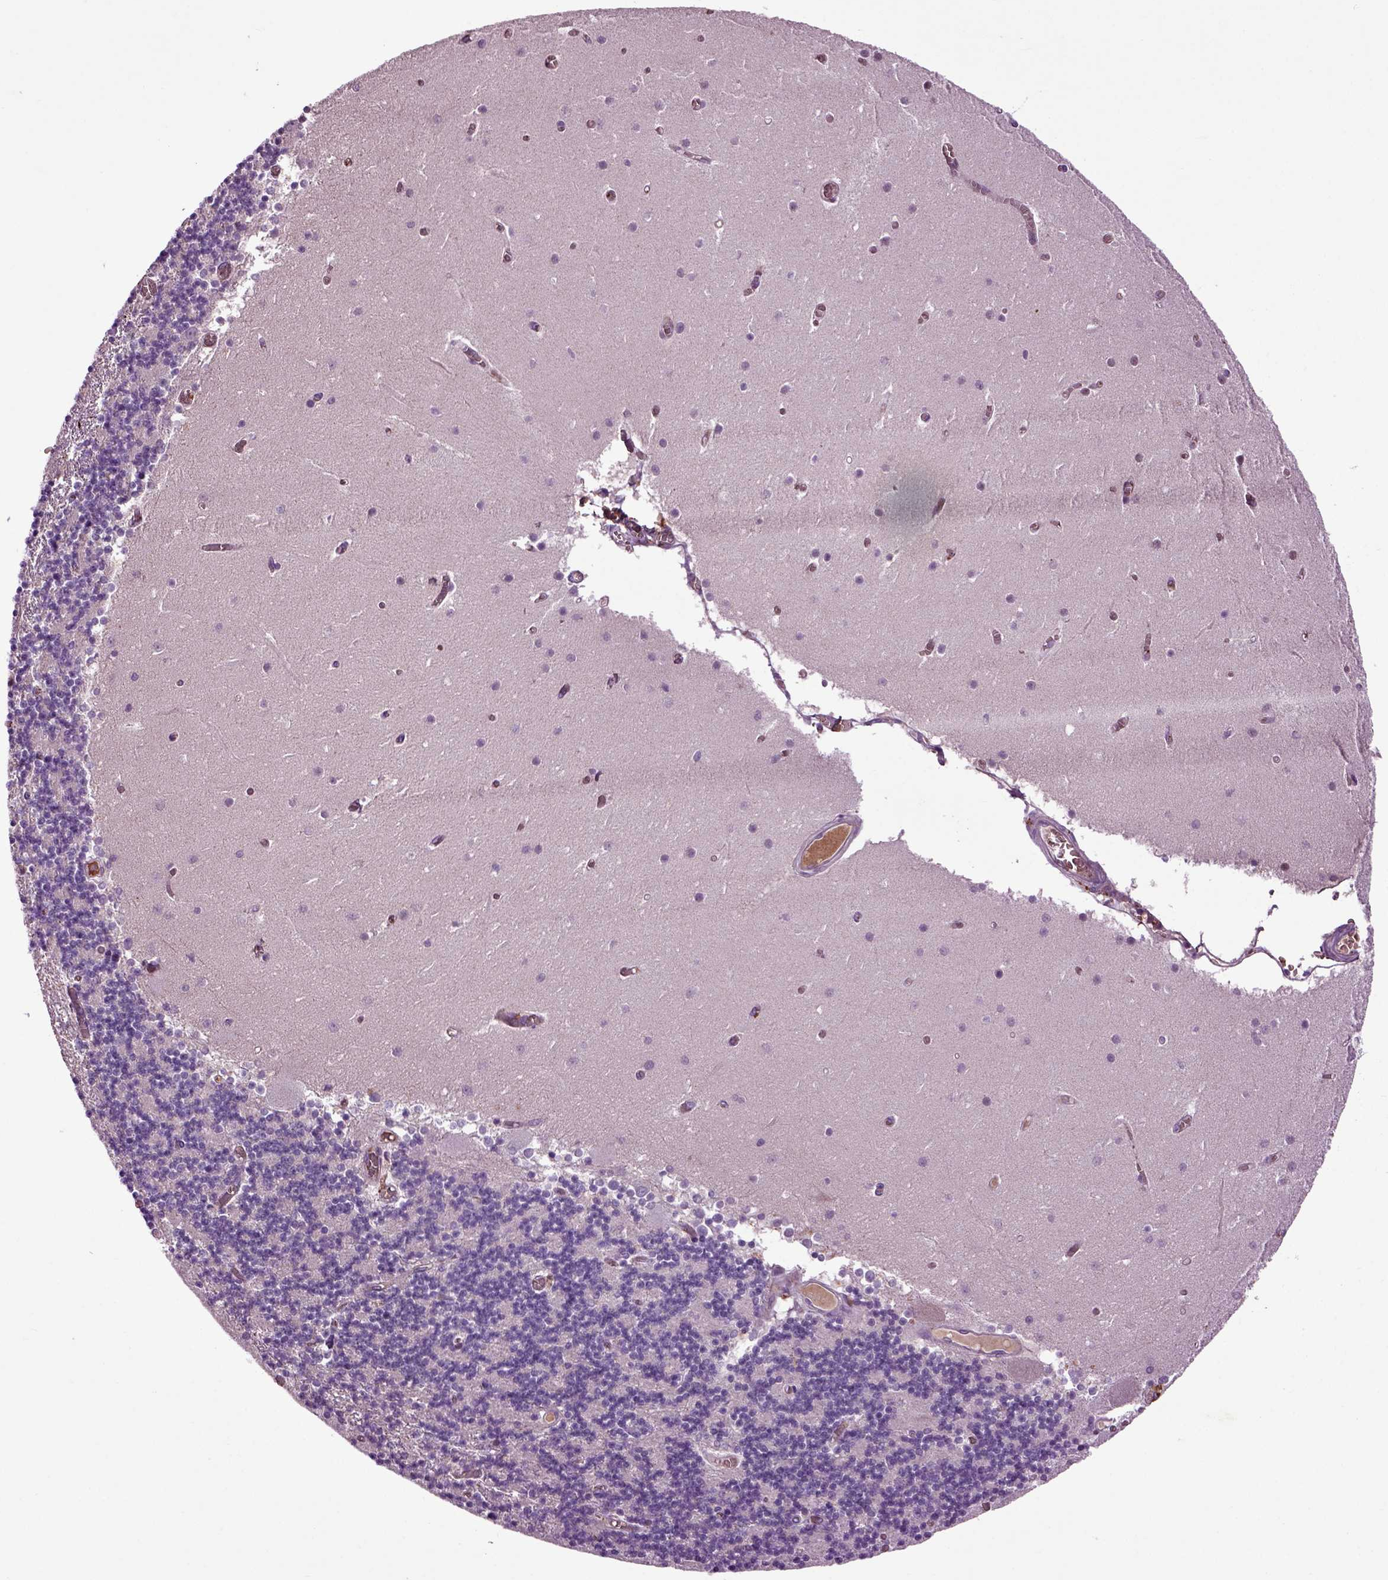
{"staining": {"intensity": "negative", "quantity": "none", "location": "none"}, "tissue": "cerebellum", "cell_type": "Cells in granular layer", "image_type": "normal", "snomed": [{"axis": "morphology", "description": "Normal tissue, NOS"}, {"axis": "topography", "description": "Cerebellum"}], "caption": "Immunohistochemical staining of normal human cerebellum exhibits no significant expression in cells in granular layer. (DAB (3,3'-diaminobenzidine) IHC visualized using brightfield microscopy, high magnification).", "gene": "SPON1", "patient": {"sex": "female", "age": 28}}